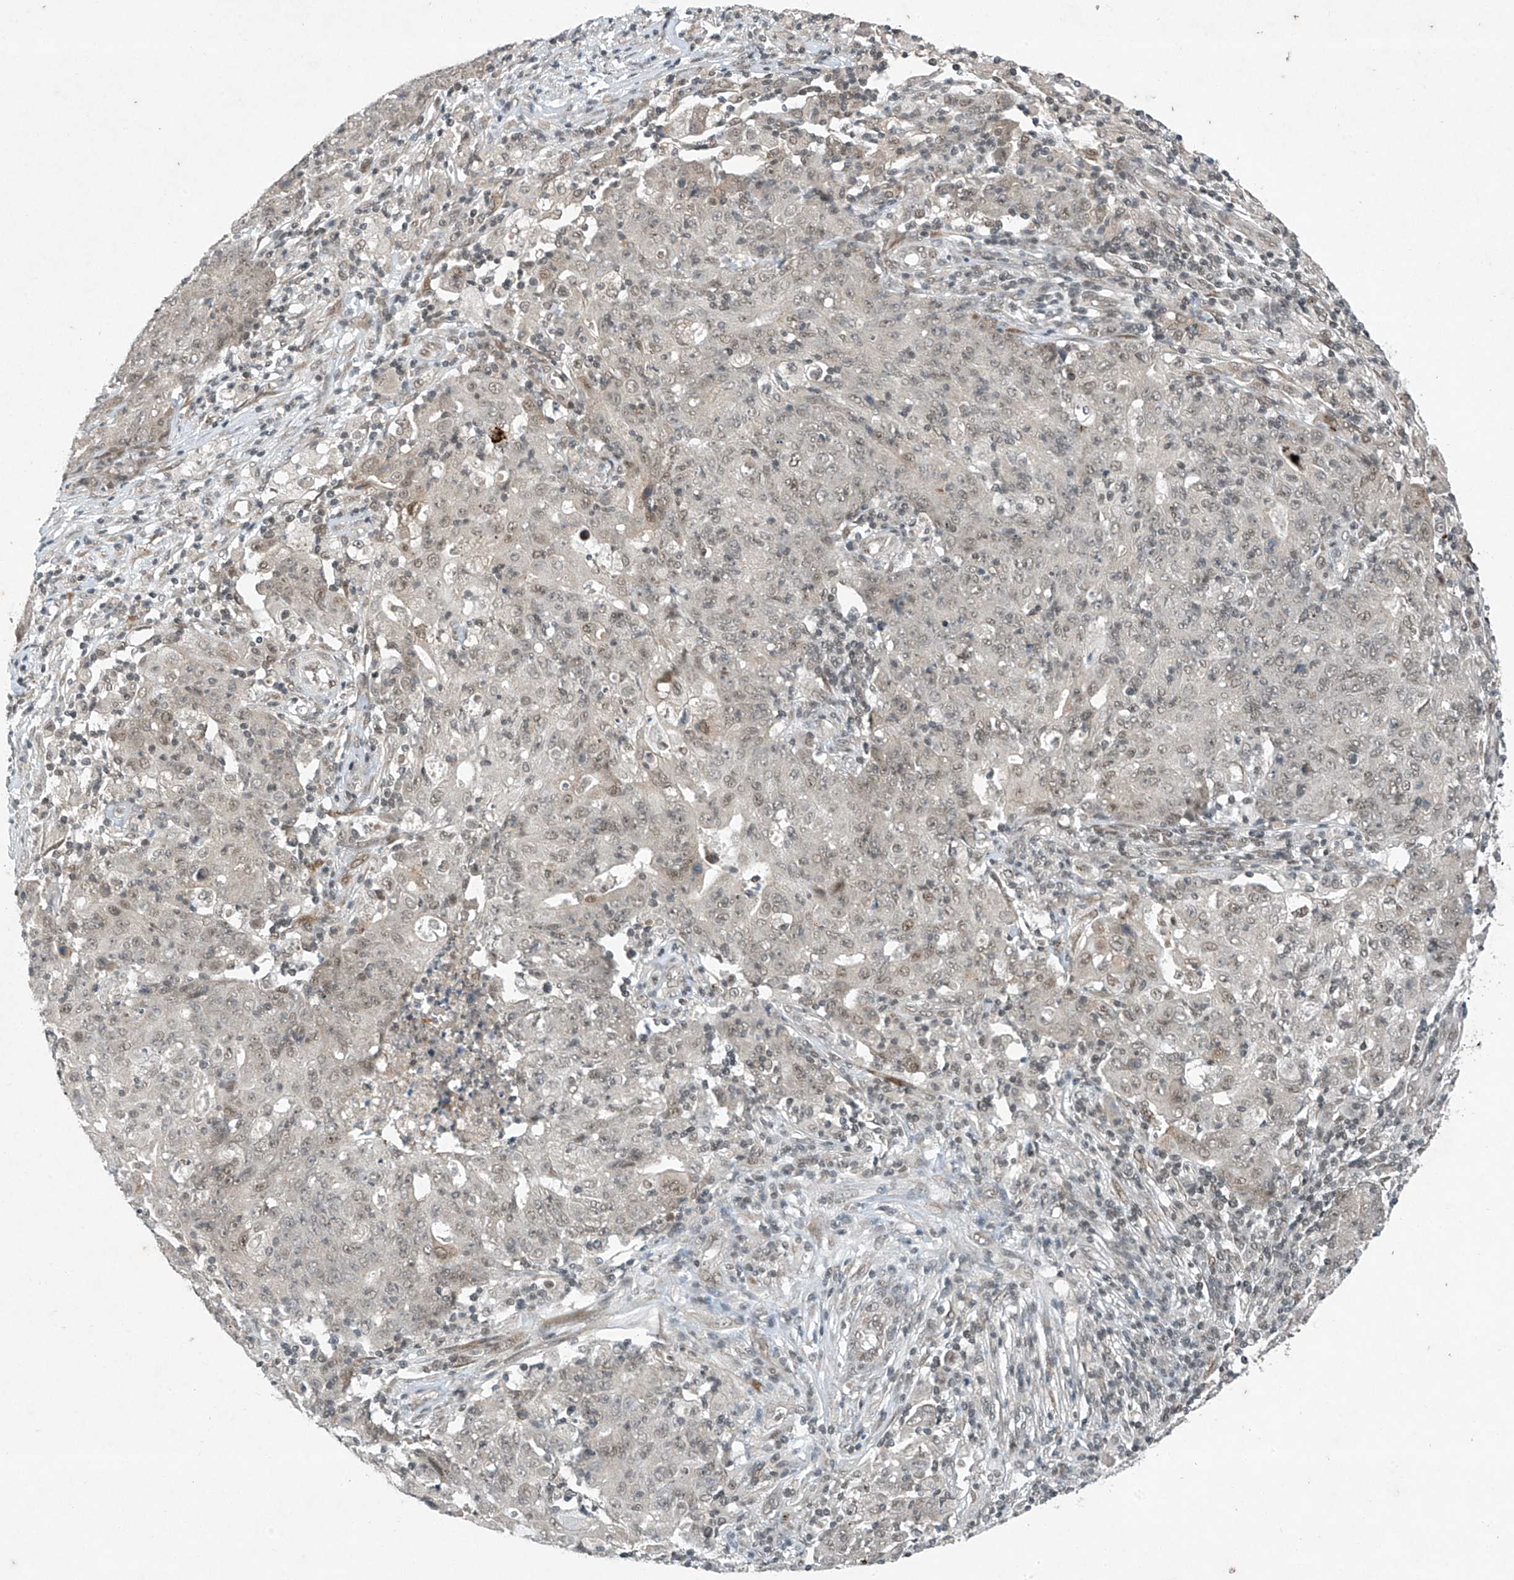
{"staining": {"intensity": "weak", "quantity": "25%-75%", "location": "nuclear"}, "tissue": "ovarian cancer", "cell_type": "Tumor cells", "image_type": "cancer", "snomed": [{"axis": "morphology", "description": "Carcinoma, endometroid"}, {"axis": "topography", "description": "Ovary"}], "caption": "A brown stain highlights weak nuclear expression of a protein in human ovarian cancer tumor cells. (Stains: DAB (3,3'-diaminobenzidine) in brown, nuclei in blue, Microscopy: brightfield microscopy at high magnification).", "gene": "TAF8", "patient": {"sex": "female", "age": 42}}